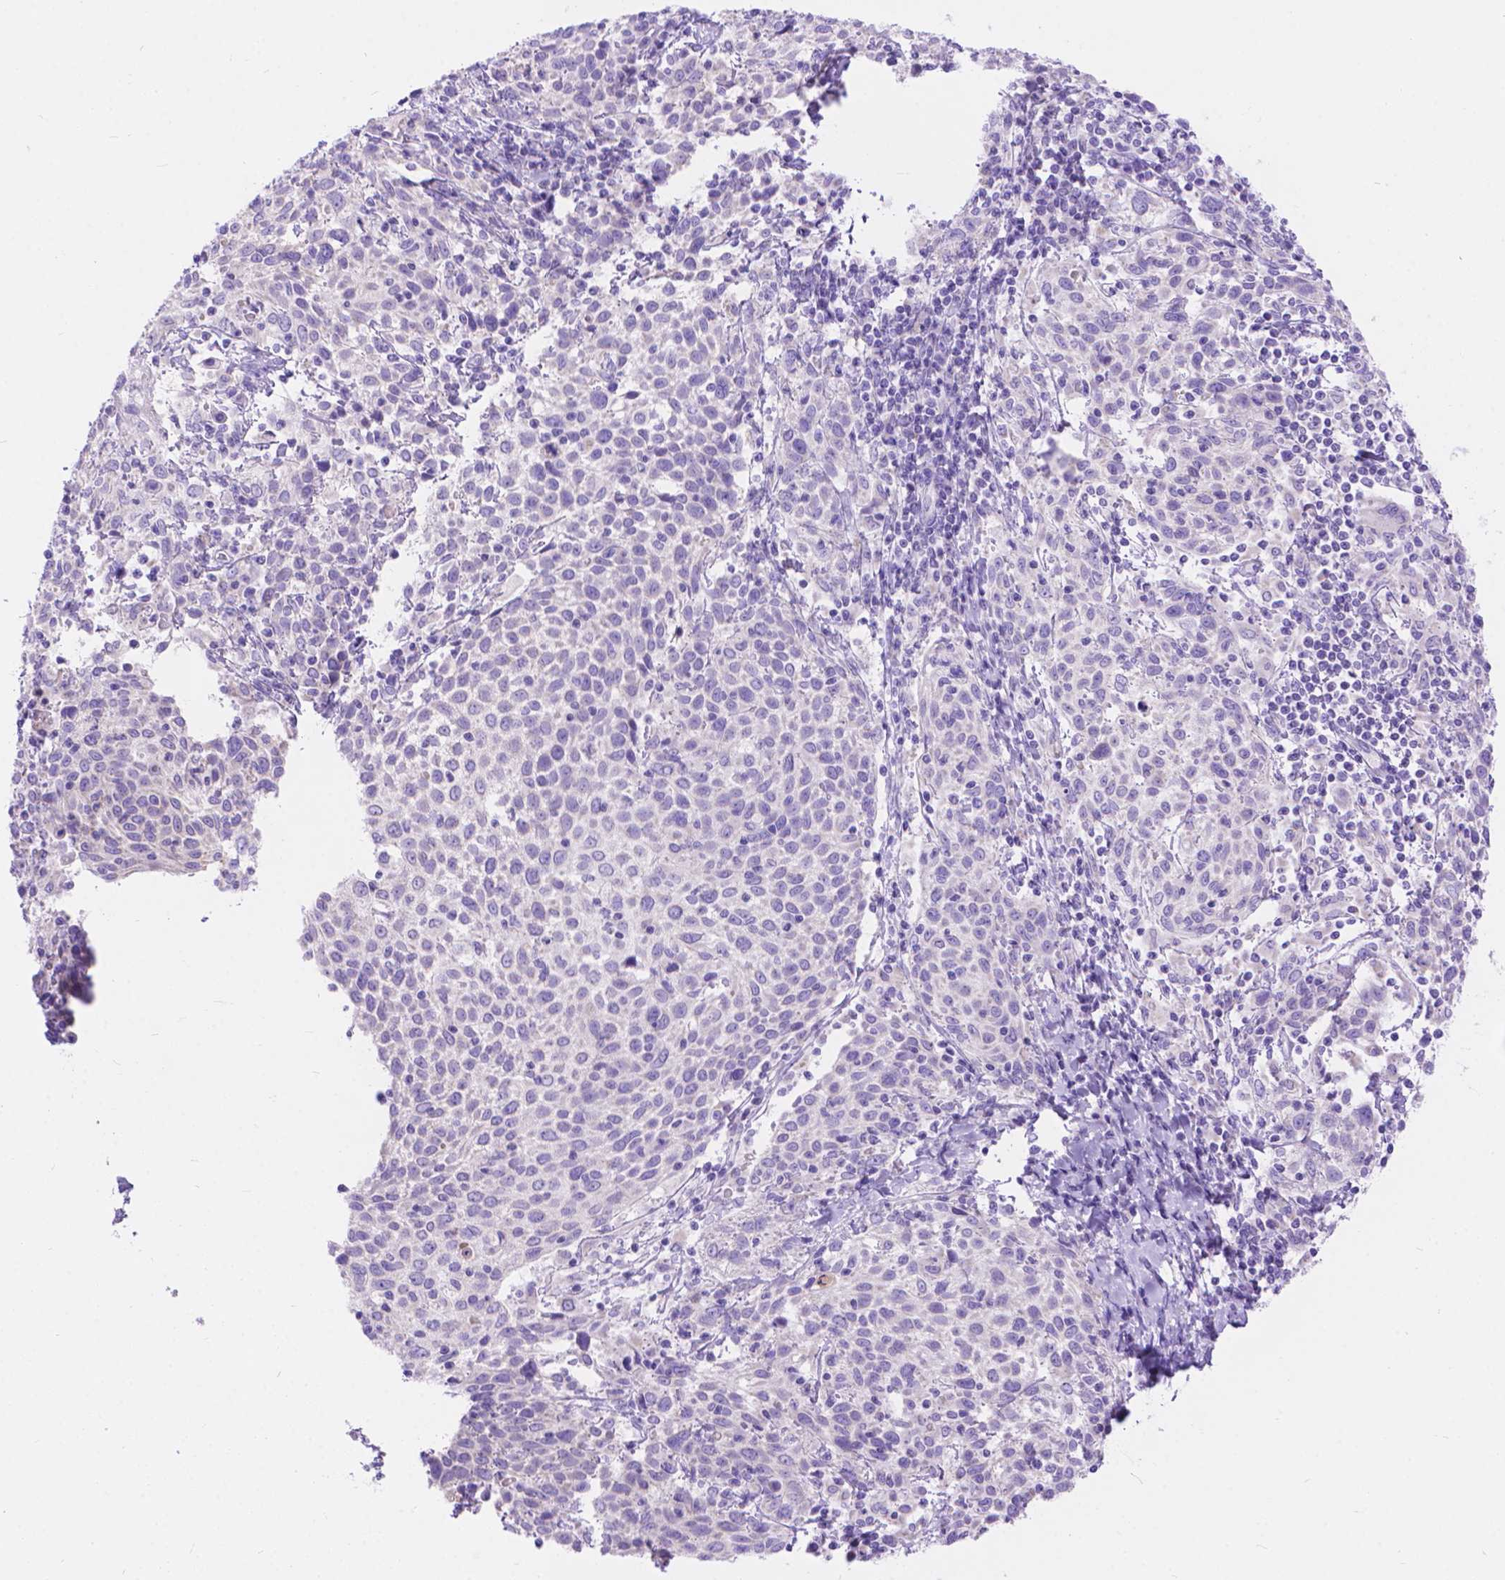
{"staining": {"intensity": "negative", "quantity": "none", "location": "none"}, "tissue": "cervical cancer", "cell_type": "Tumor cells", "image_type": "cancer", "snomed": [{"axis": "morphology", "description": "Squamous cell carcinoma, NOS"}, {"axis": "topography", "description": "Cervix"}], "caption": "Immunohistochemistry micrograph of cervical squamous cell carcinoma stained for a protein (brown), which shows no staining in tumor cells. (DAB (3,3'-diaminobenzidine) immunohistochemistry (IHC) visualized using brightfield microscopy, high magnification).", "gene": "DHRS2", "patient": {"sex": "female", "age": 61}}